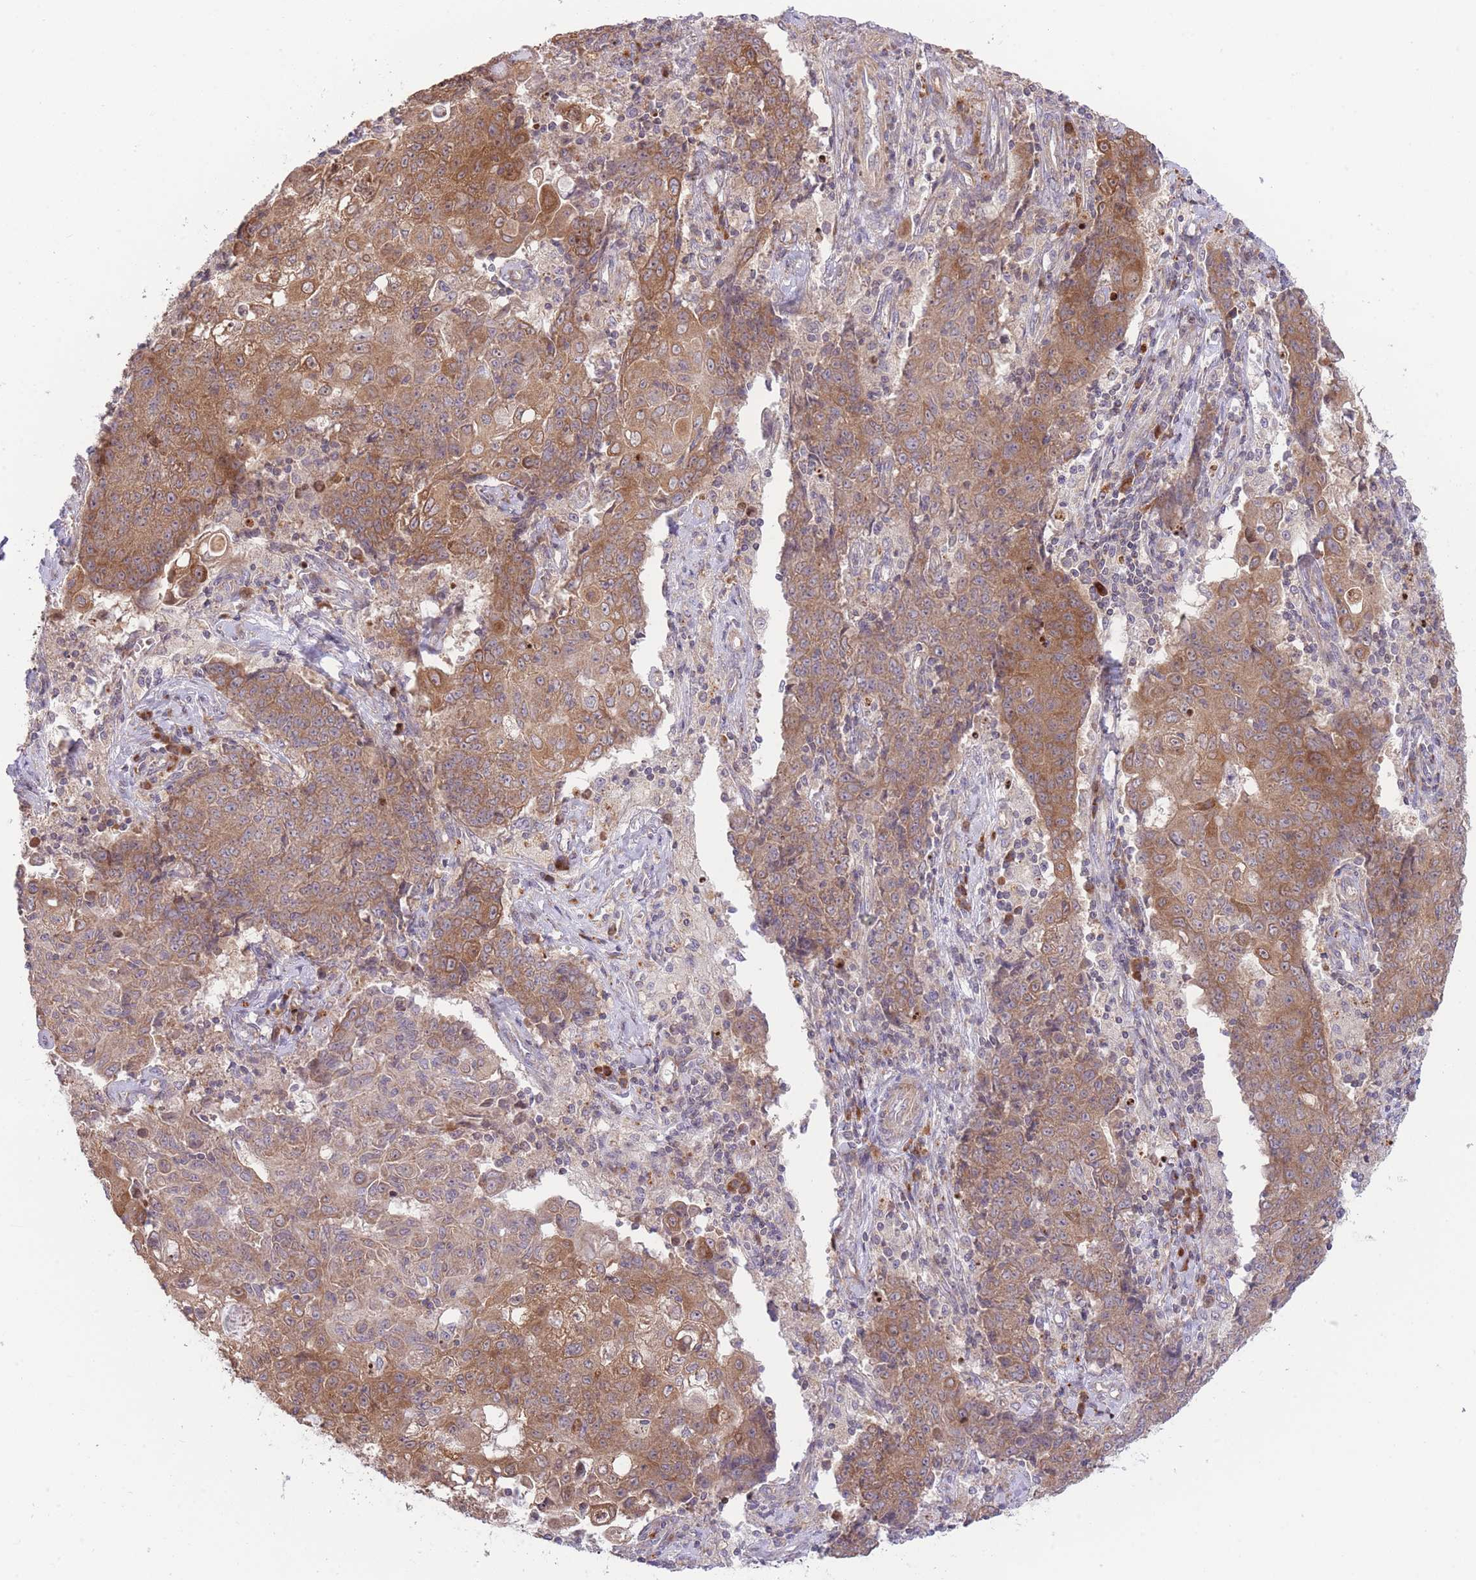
{"staining": {"intensity": "moderate", "quantity": ">75%", "location": "cytoplasmic/membranous"}, "tissue": "ovarian cancer", "cell_type": "Tumor cells", "image_type": "cancer", "snomed": [{"axis": "morphology", "description": "Carcinoma, endometroid"}, {"axis": "topography", "description": "Ovary"}], "caption": "A high-resolution photomicrograph shows immunohistochemistry staining of ovarian cancer, which shows moderate cytoplasmic/membranous expression in approximately >75% of tumor cells.", "gene": "BOLA2B", "patient": {"sex": "female", "age": 42}}